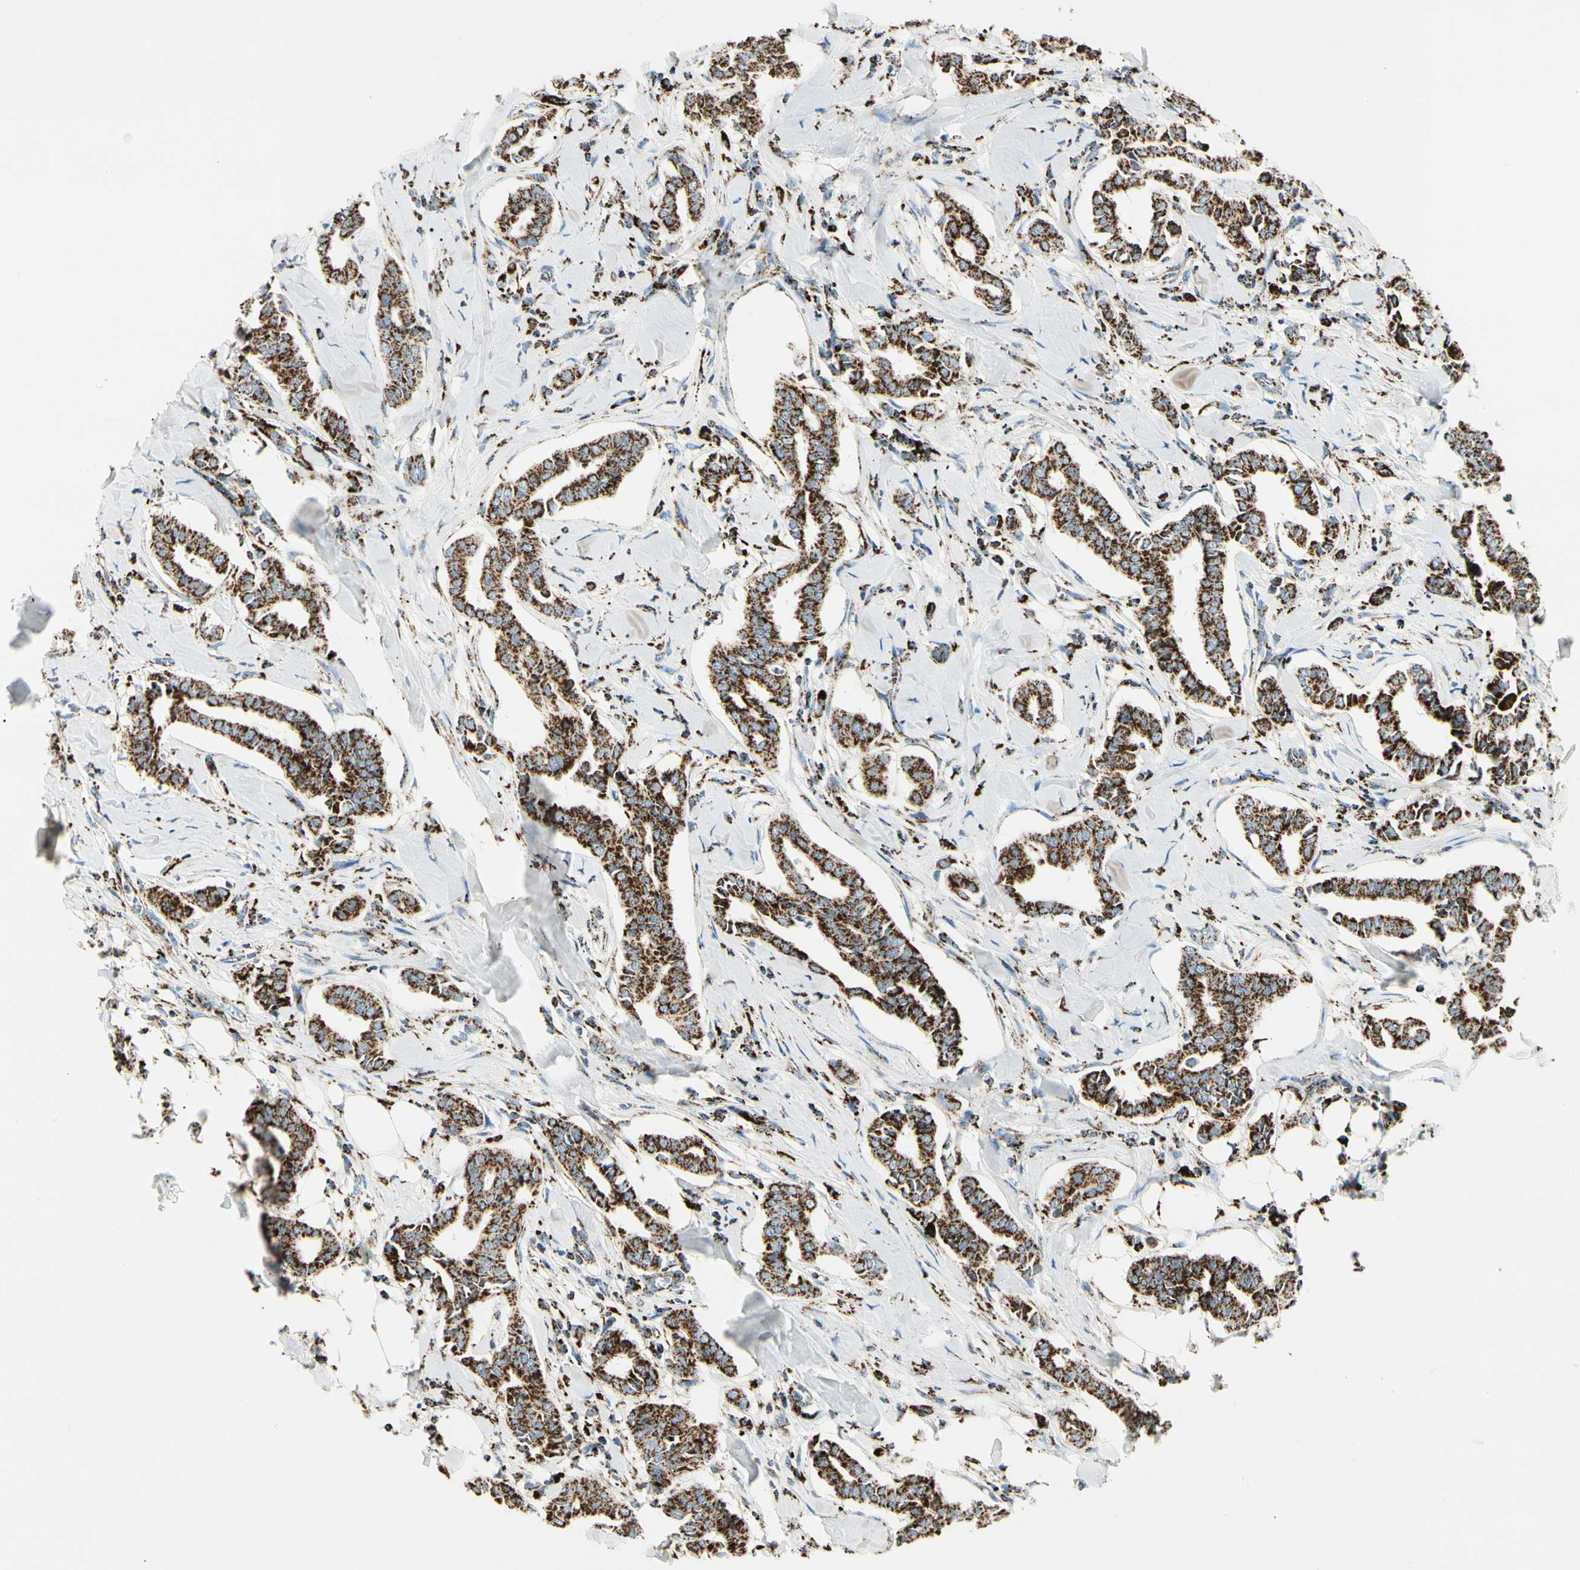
{"staining": {"intensity": "strong", "quantity": ">75%", "location": "cytoplasmic/membranous"}, "tissue": "head and neck cancer", "cell_type": "Tumor cells", "image_type": "cancer", "snomed": [{"axis": "morphology", "description": "Adenocarcinoma, NOS"}, {"axis": "topography", "description": "Salivary gland"}, {"axis": "topography", "description": "Head-Neck"}], "caption": "The histopathology image exhibits a brown stain indicating the presence of a protein in the cytoplasmic/membranous of tumor cells in head and neck cancer (adenocarcinoma).", "gene": "ME2", "patient": {"sex": "female", "age": 59}}